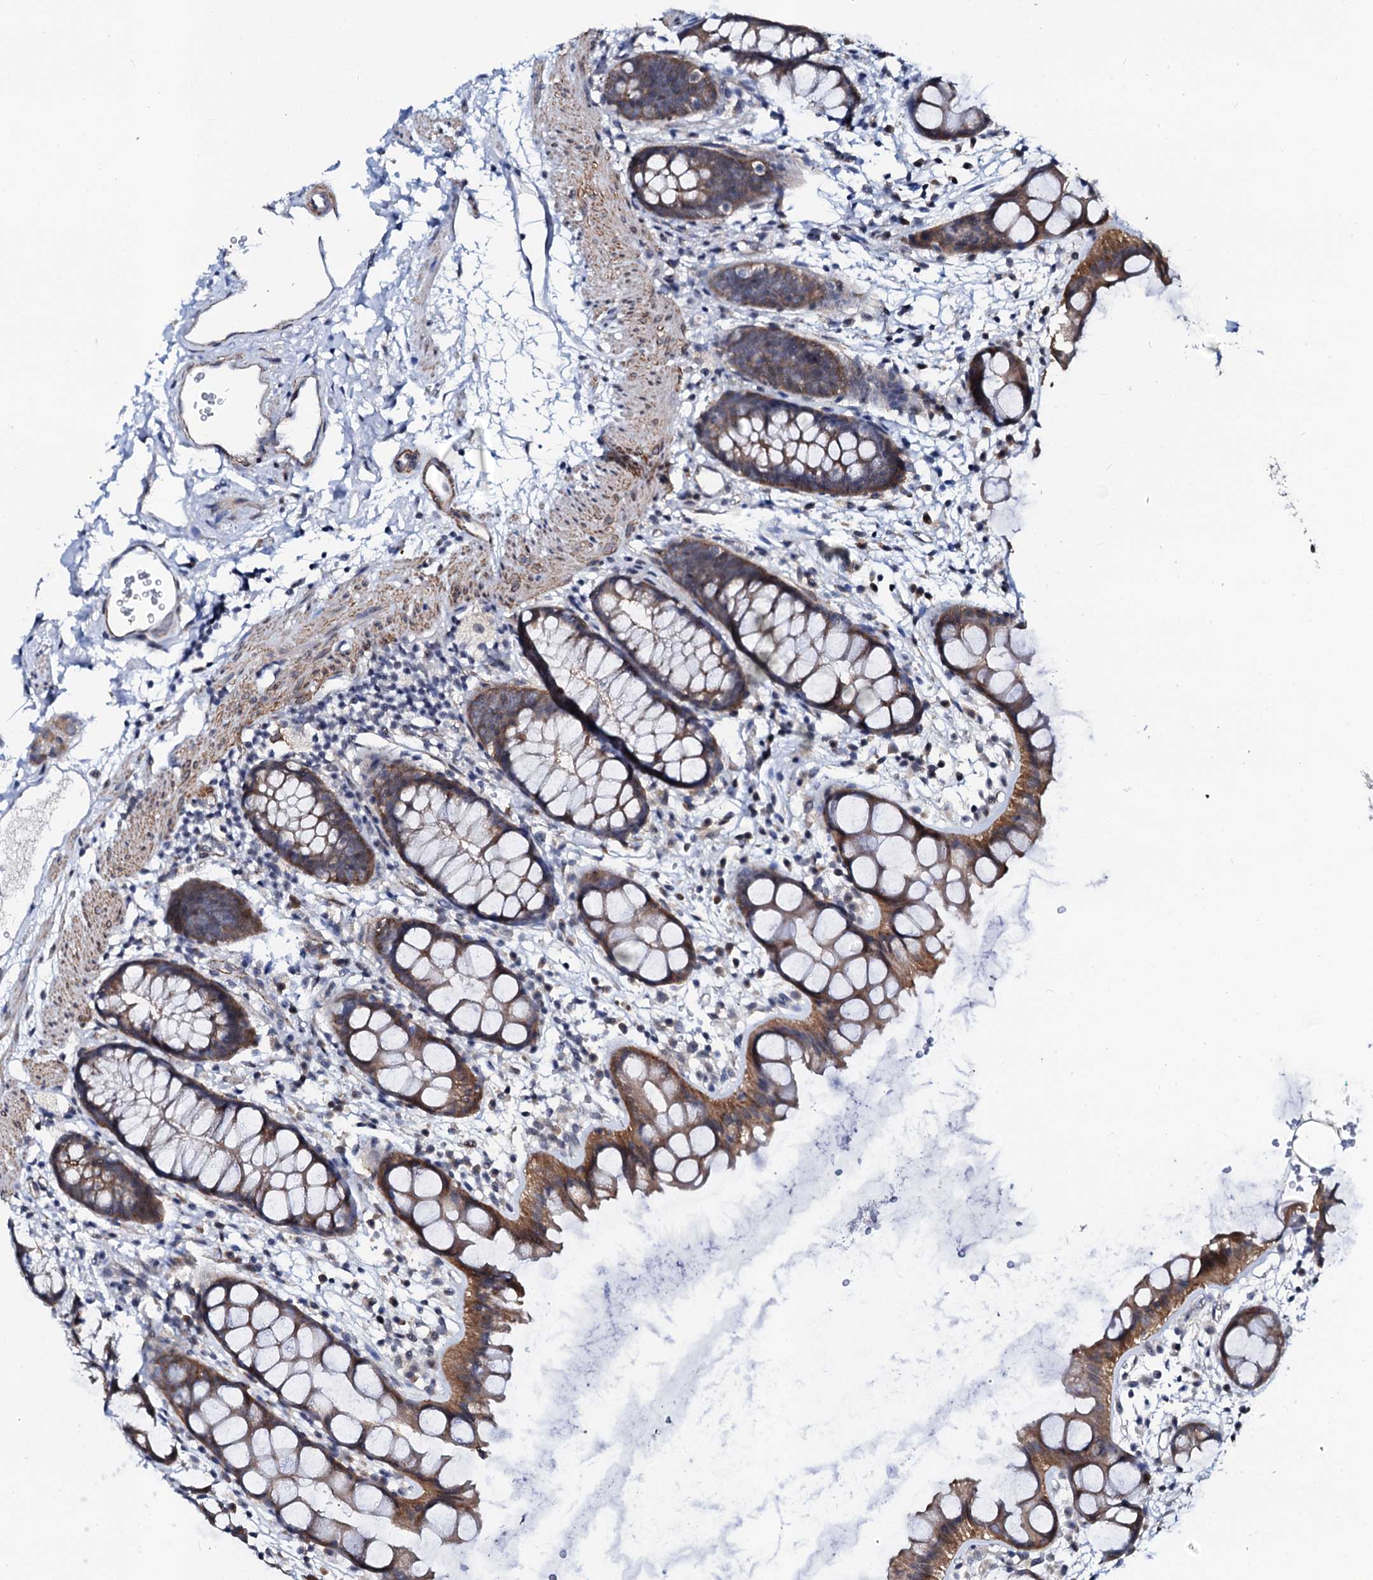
{"staining": {"intensity": "moderate", "quantity": ">75%", "location": "cytoplasmic/membranous"}, "tissue": "rectum", "cell_type": "Glandular cells", "image_type": "normal", "snomed": [{"axis": "morphology", "description": "Normal tissue, NOS"}, {"axis": "topography", "description": "Rectum"}], "caption": "Immunohistochemistry (DAB (3,3'-diaminobenzidine)) staining of unremarkable human rectum displays moderate cytoplasmic/membranous protein positivity in about >75% of glandular cells.", "gene": "GPR176", "patient": {"sex": "female", "age": 65}}